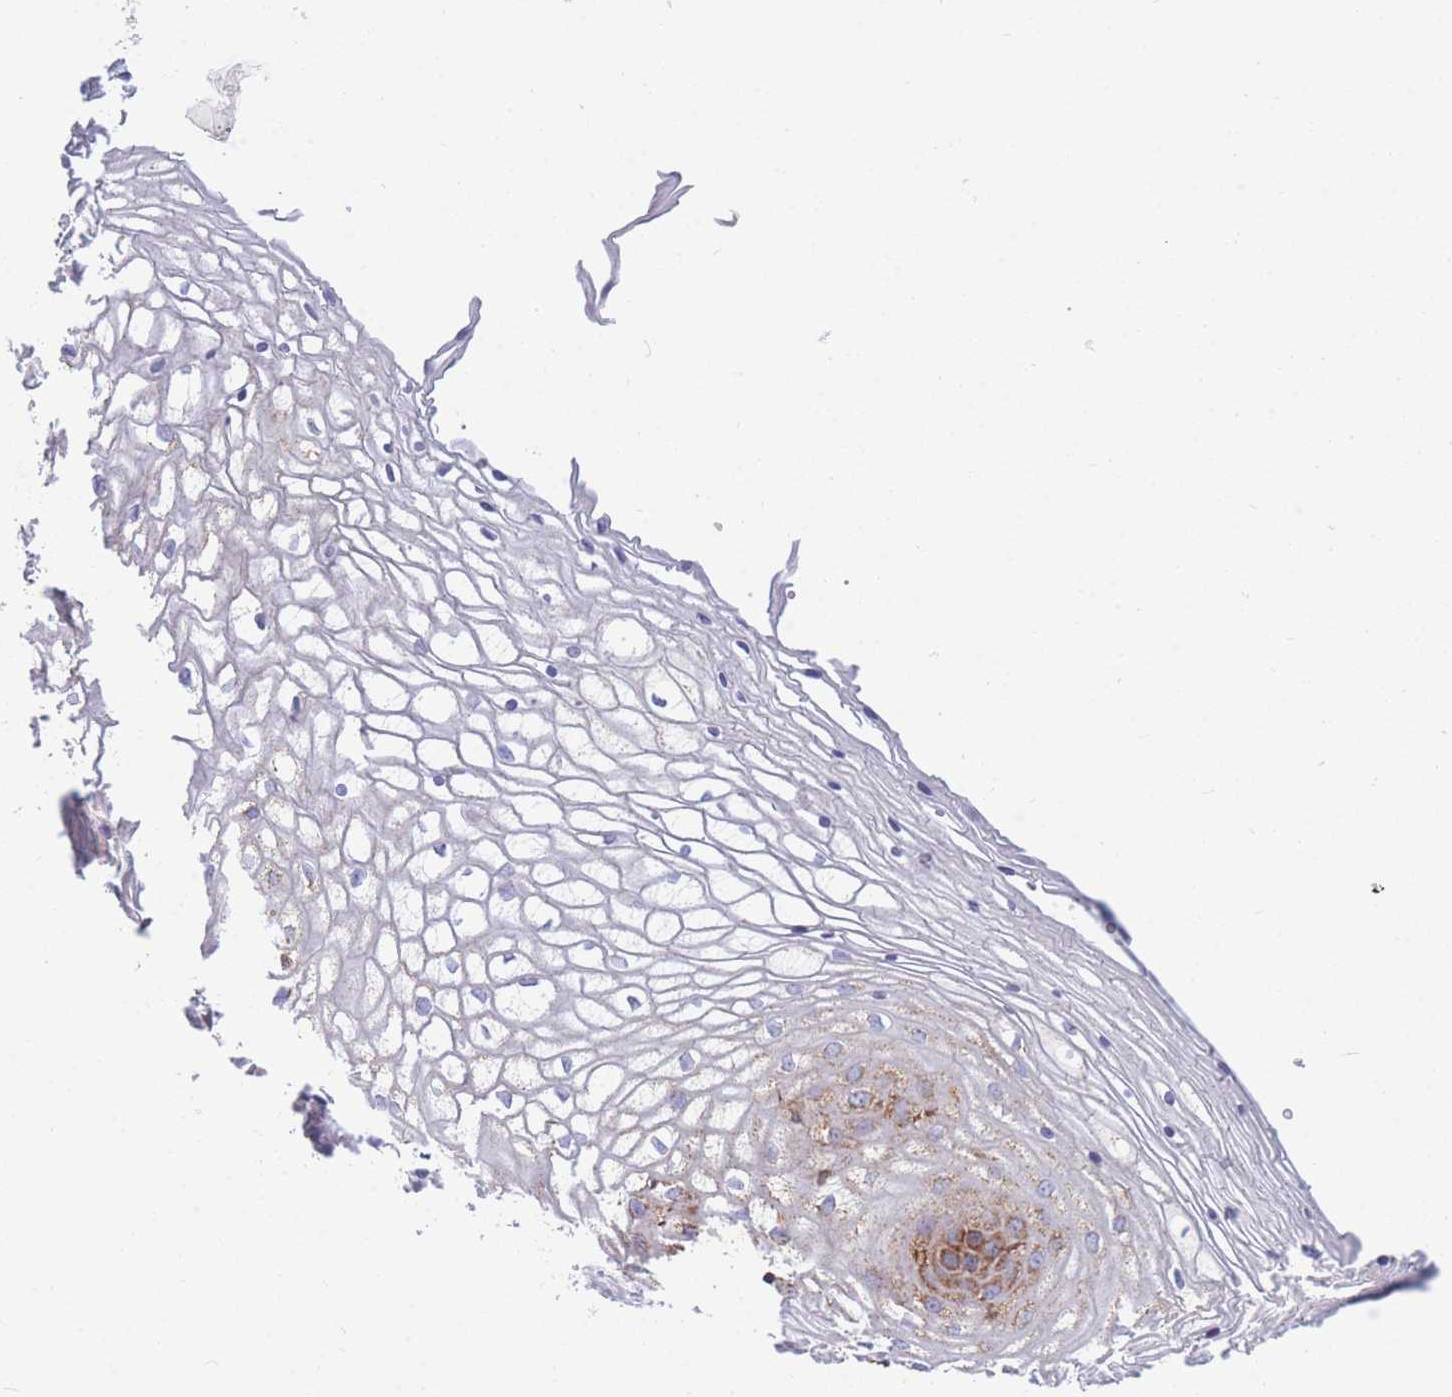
{"staining": {"intensity": "moderate", "quantity": "<25%", "location": "cytoplasmic/membranous"}, "tissue": "vagina", "cell_type": "Squamous epithelial cells", "image_type": "normal", "snomed": [{"axis": "morphology", "description": "Normal tissue, NOS"}, {"axis": "topography", "description": "Vagina"}], "caption": "Squamous epithelial cells demonstrate moderate cytoplasmic/membranous positivity in approximately <25% of cells in unremarkable vagina.", "gene": "MRPL54", "patient": {"sex": "female", "age": 34}}